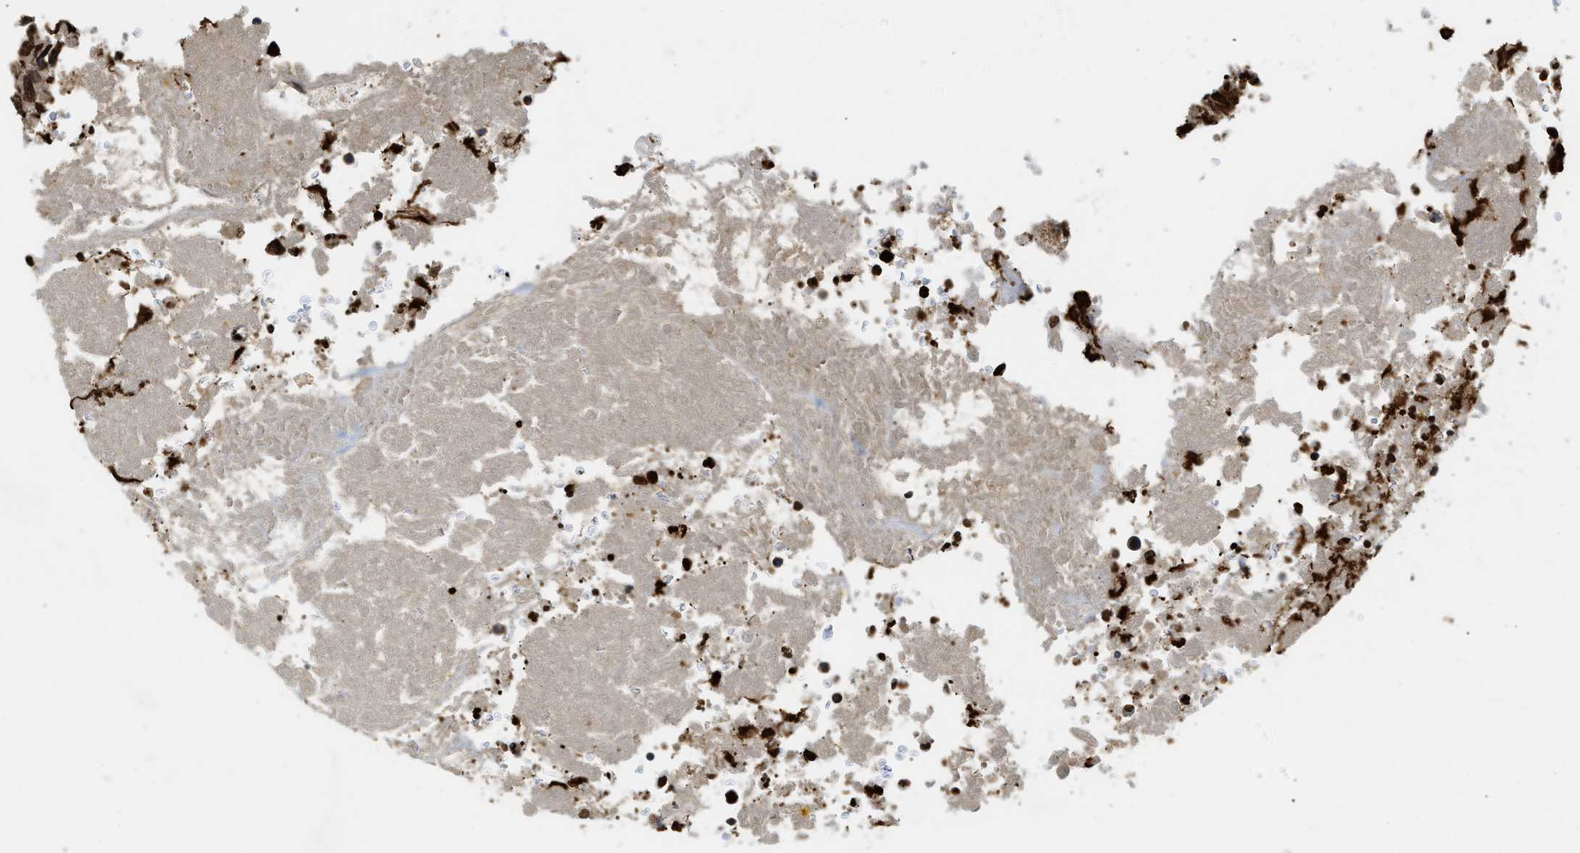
{"staining": {"intensity": "moderate", "quantity": ">75%", "location": "cytoplasmic/membranous,nuclear"}, "tissue": "testis cancer", "cell_type": "Tumor cells", "image_type": "cancer", "snomed": [{"axis": "morphology", "description": "Necrosis, NOS"}, {"axis": "morphology", "description": "Carcinoma, Embryonal, NOS"}, {"axis": "topography", "description": "Testis"}], "caption": "Tumor cells demonstrate moderate cytoplasmic/membranous and nuclear expression in approximately >75% of cells in testis cancer (embryonal carcinoma). The protein is stained brown, and the nuclei are stained in blue (DAB (3,3'-diaminobenzidine) IHC with brightfield microscopy, high magnification).", "gene": "NR5A2", "patient": {"sex": "male", "age": 19}}